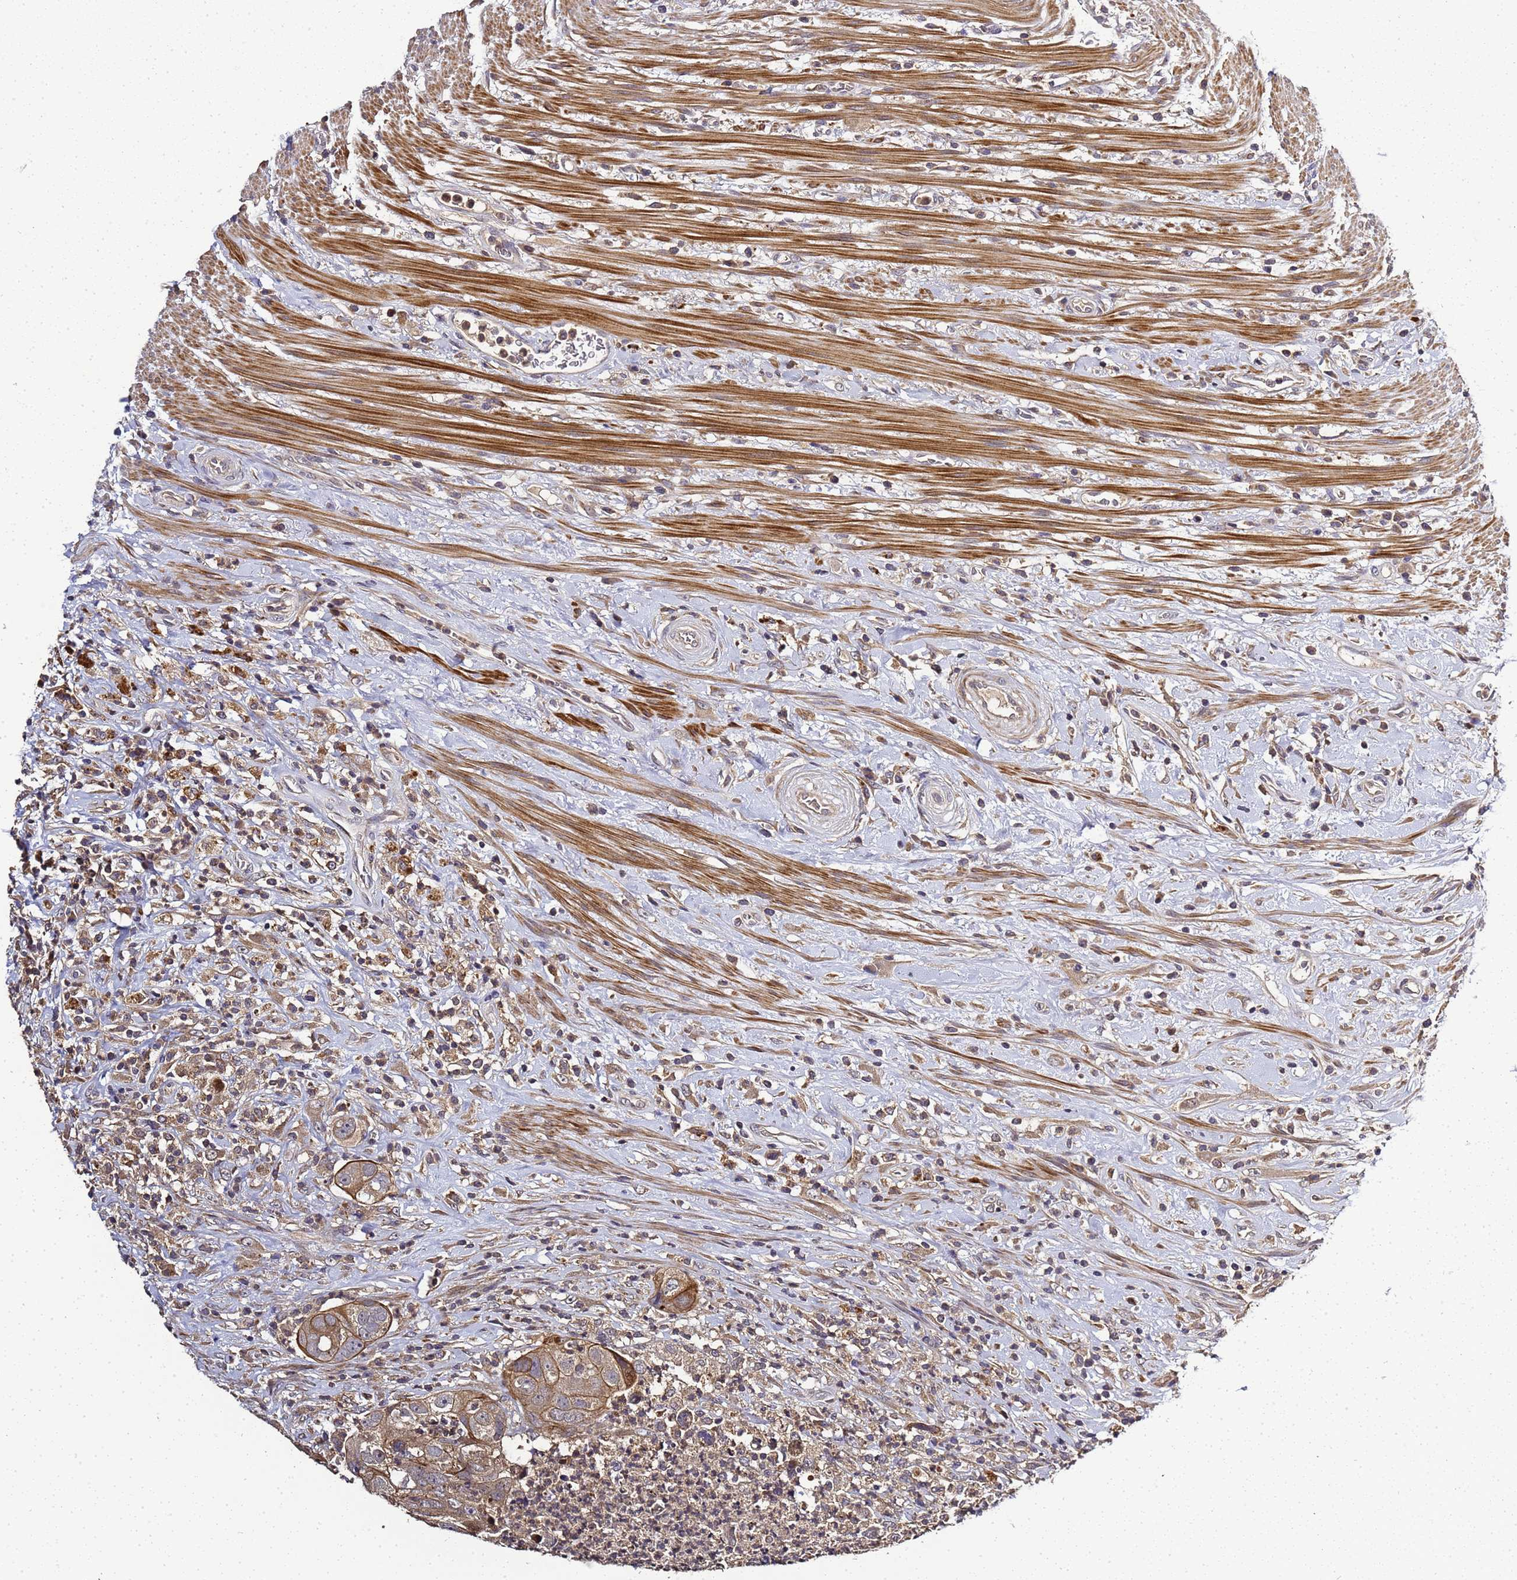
{"staining": {"intensity": "moderate", "quantity": ">75%", "location": "cytoplasmic/membranous"}, "tissue": "colorectal cancer", "cell_type": "Tumor cells", "image_type": "cancer", "snomed": [{"axis": "morphology", "description": "Adenocarcinoma, NOS"}, {"axis": "topography", "description": "Rectum"}], "caption": "Colorectal adenocarcinoma was stained to show a protein in brown. There is medium levels of moderate cytoplasmic/membranous staining in approximately >75% of tumor cells.", "gene": "LGI4", "patient": {"sex": "male", "age": 59}}